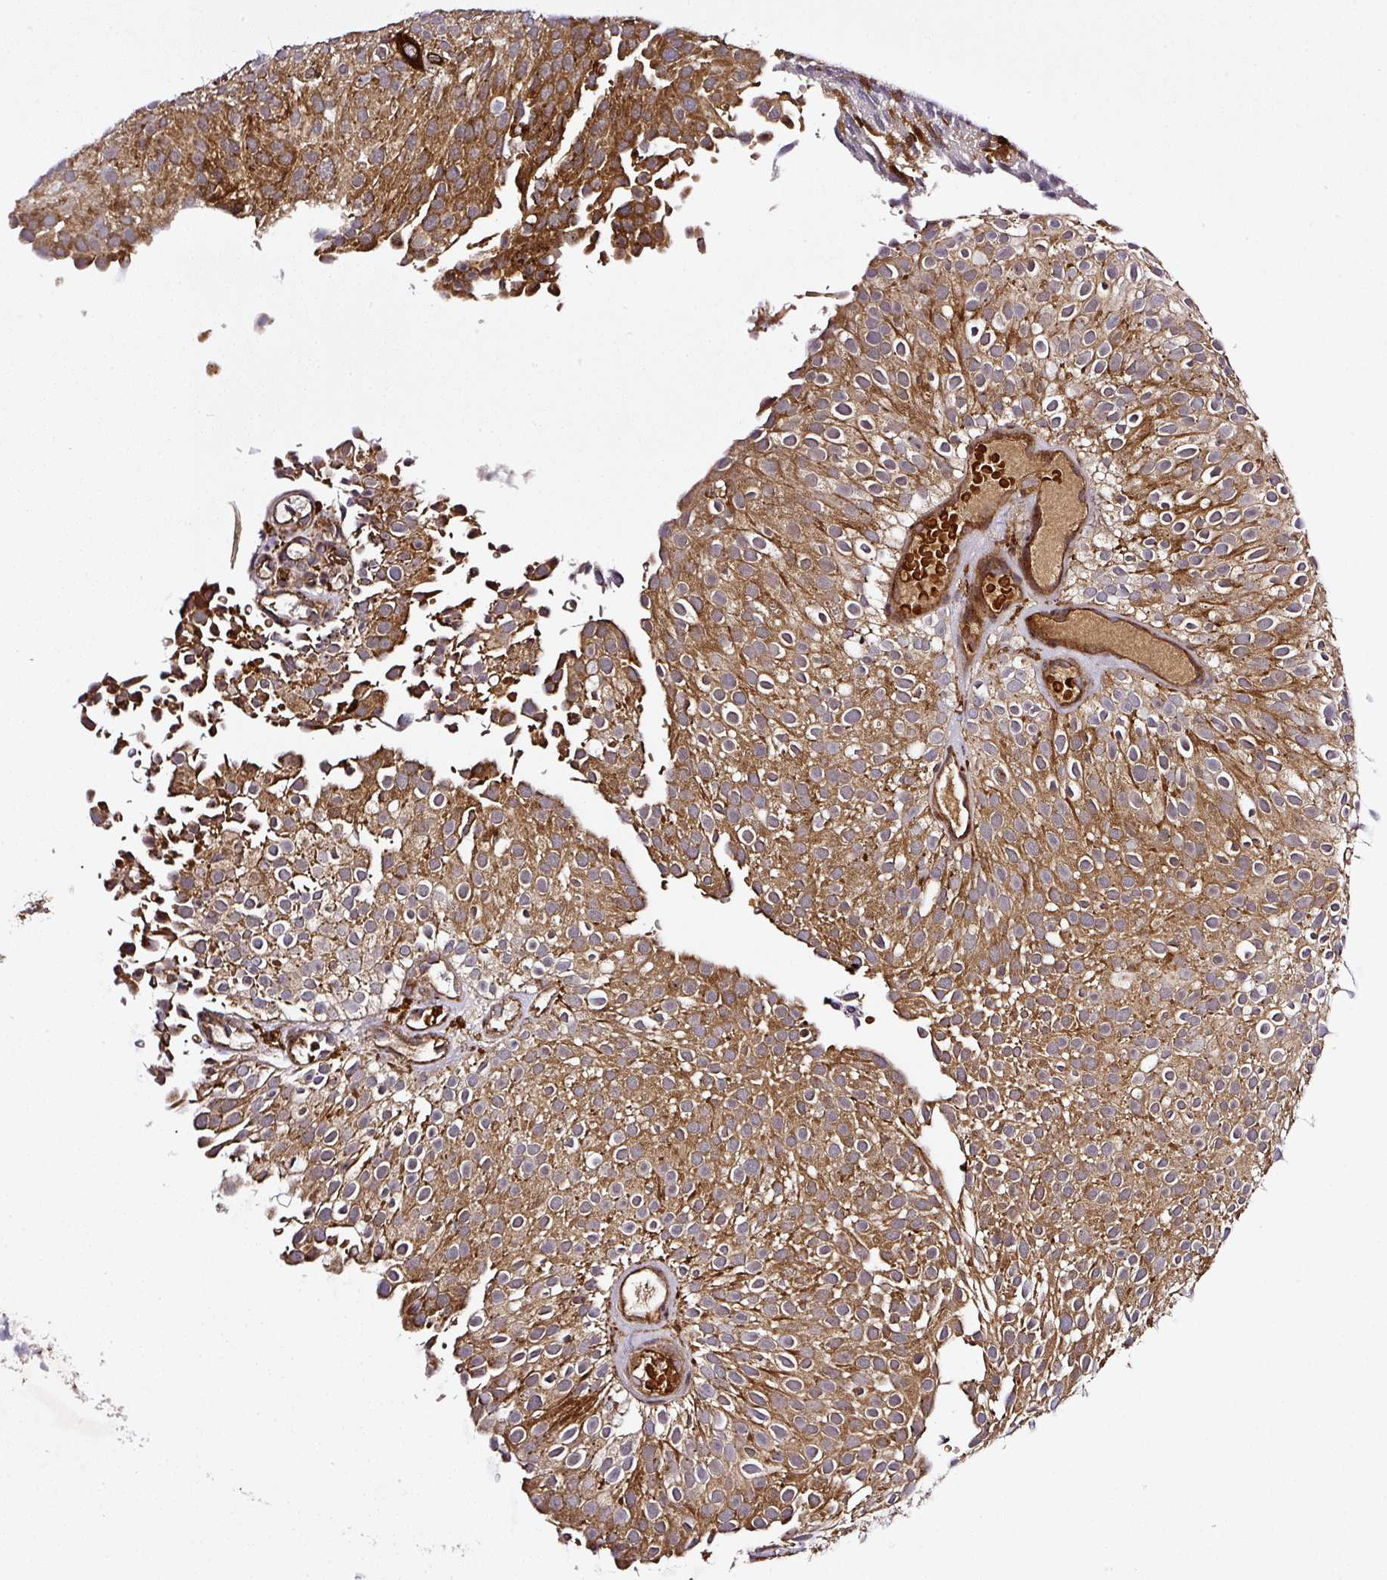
{"staining": {"intensity": "strong", "quantity": ">75%", "location": "cytoplasmic/membranous"}, "tissue": "urothelial cancer", "cell_type": "Tumor cells", "image_type": "cancer", "snomed": [{"axis": "morphology", "description": "Urothelial carcinoma, Low grade"}, {"axis": "topography", "description": "Urinary bladder"}], "caption": "A histopathology image showing strong cytoplasmic/membranous staining in approximately >75% of tumor cells in urothelial cancer, as visualized by brown immunohistochemical staining.", "gene": "ZNF513", "patient": {"sex": "male", "age": 78}}